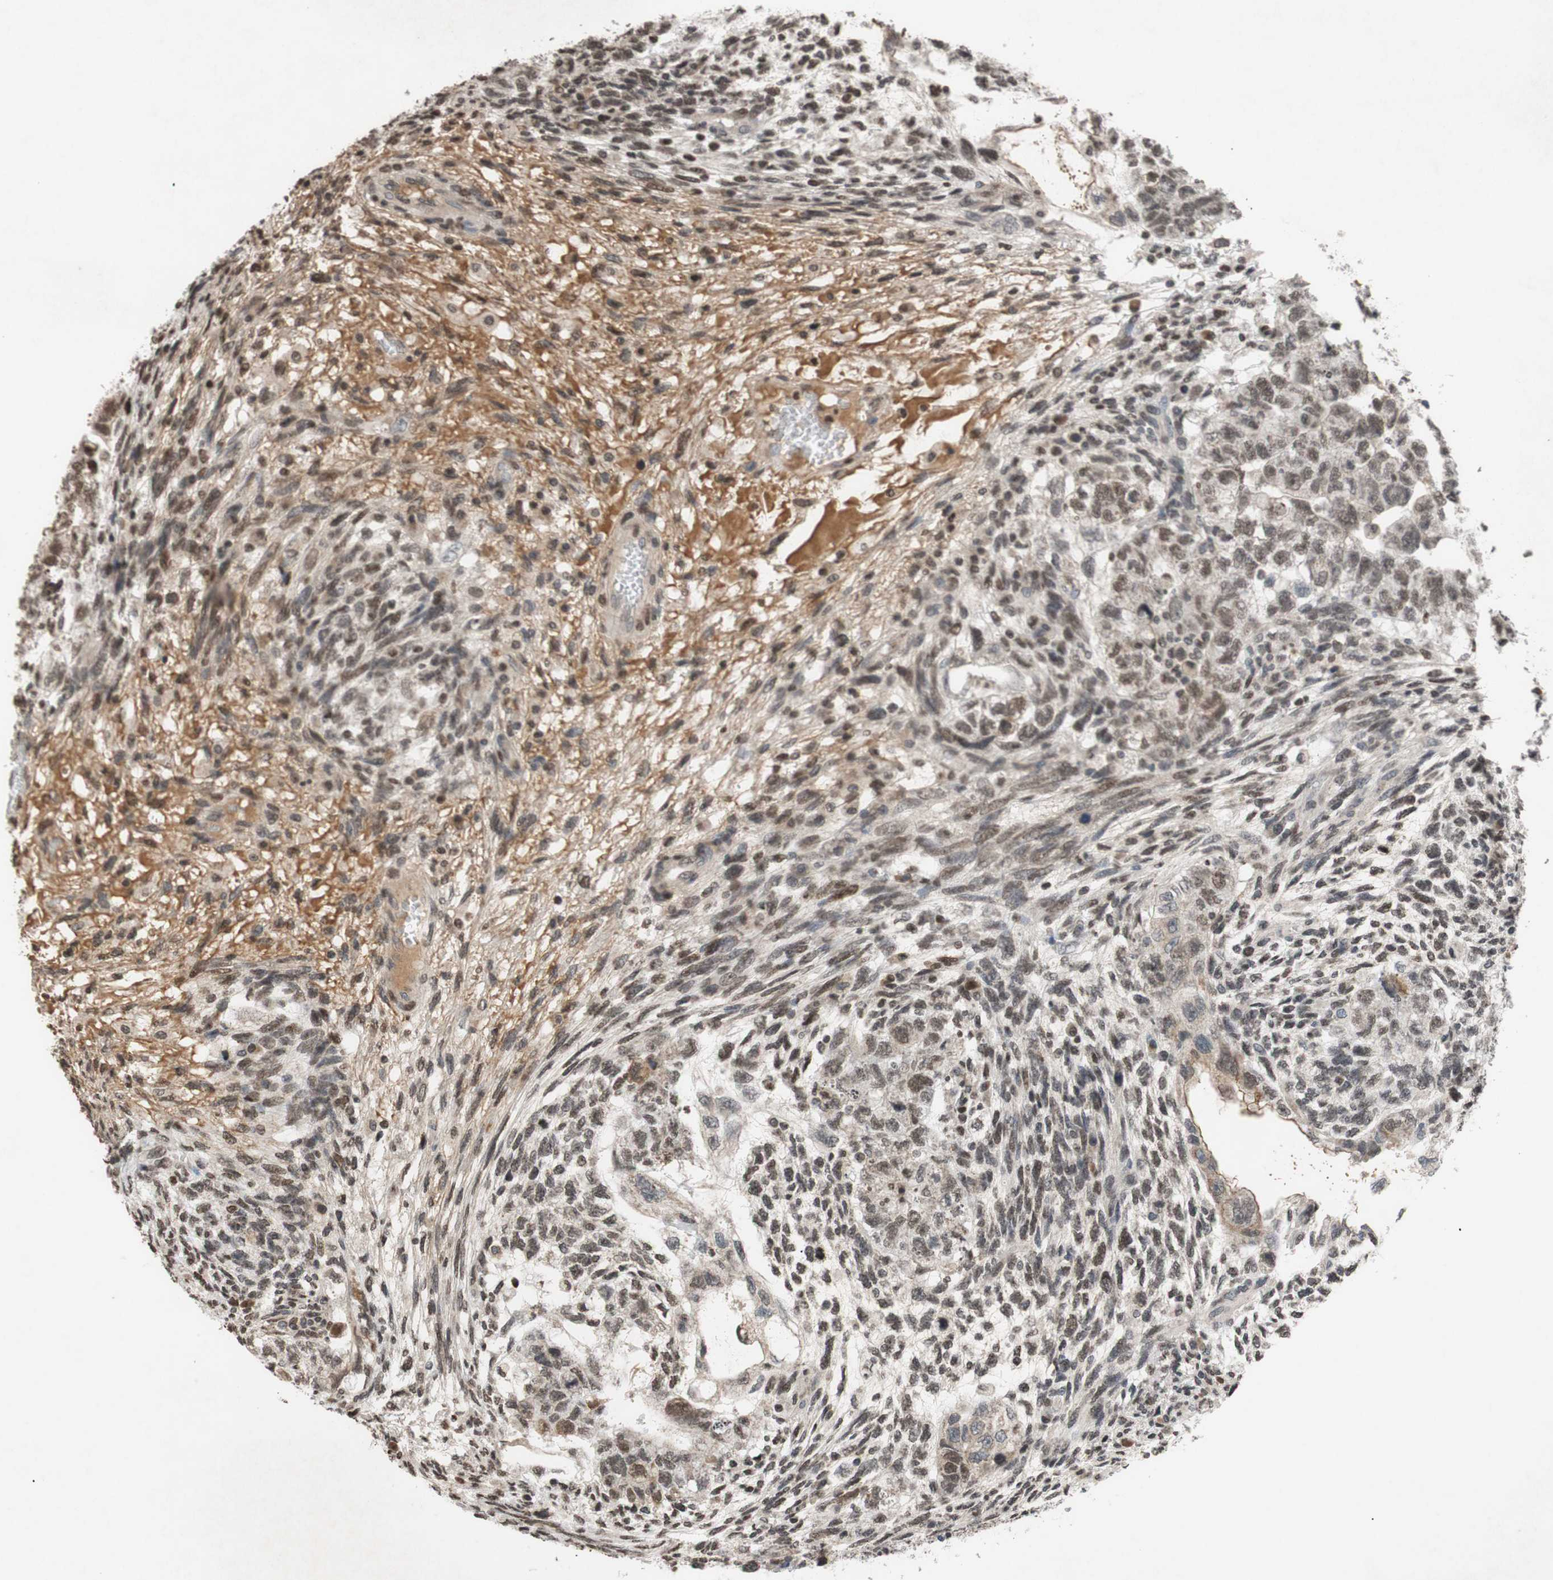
{"staining": {"intensity": "weak", "quantity": ">75%", "location": "cytoplasmic/membranous,nuclear"}, "tissue": "testis cancer", "cell_type": "Tumor cells", "image_type": "cancer", "snomed": [{"axis": "morphology", "description": "Normal tissue, NOS"}, {"axis": "morphology", "description": "Carcinoma, Embryonal, NOS"}, {"axis": "topography", "description": "Testis"}], "caption": "A histopathology image of testis cancer stained for a protein shows weak cytoplasmic/membranous and nuclear brown staining in tumor cells.", "gene": "MCM6", "patient": {"sex": "male", "age": 36}}